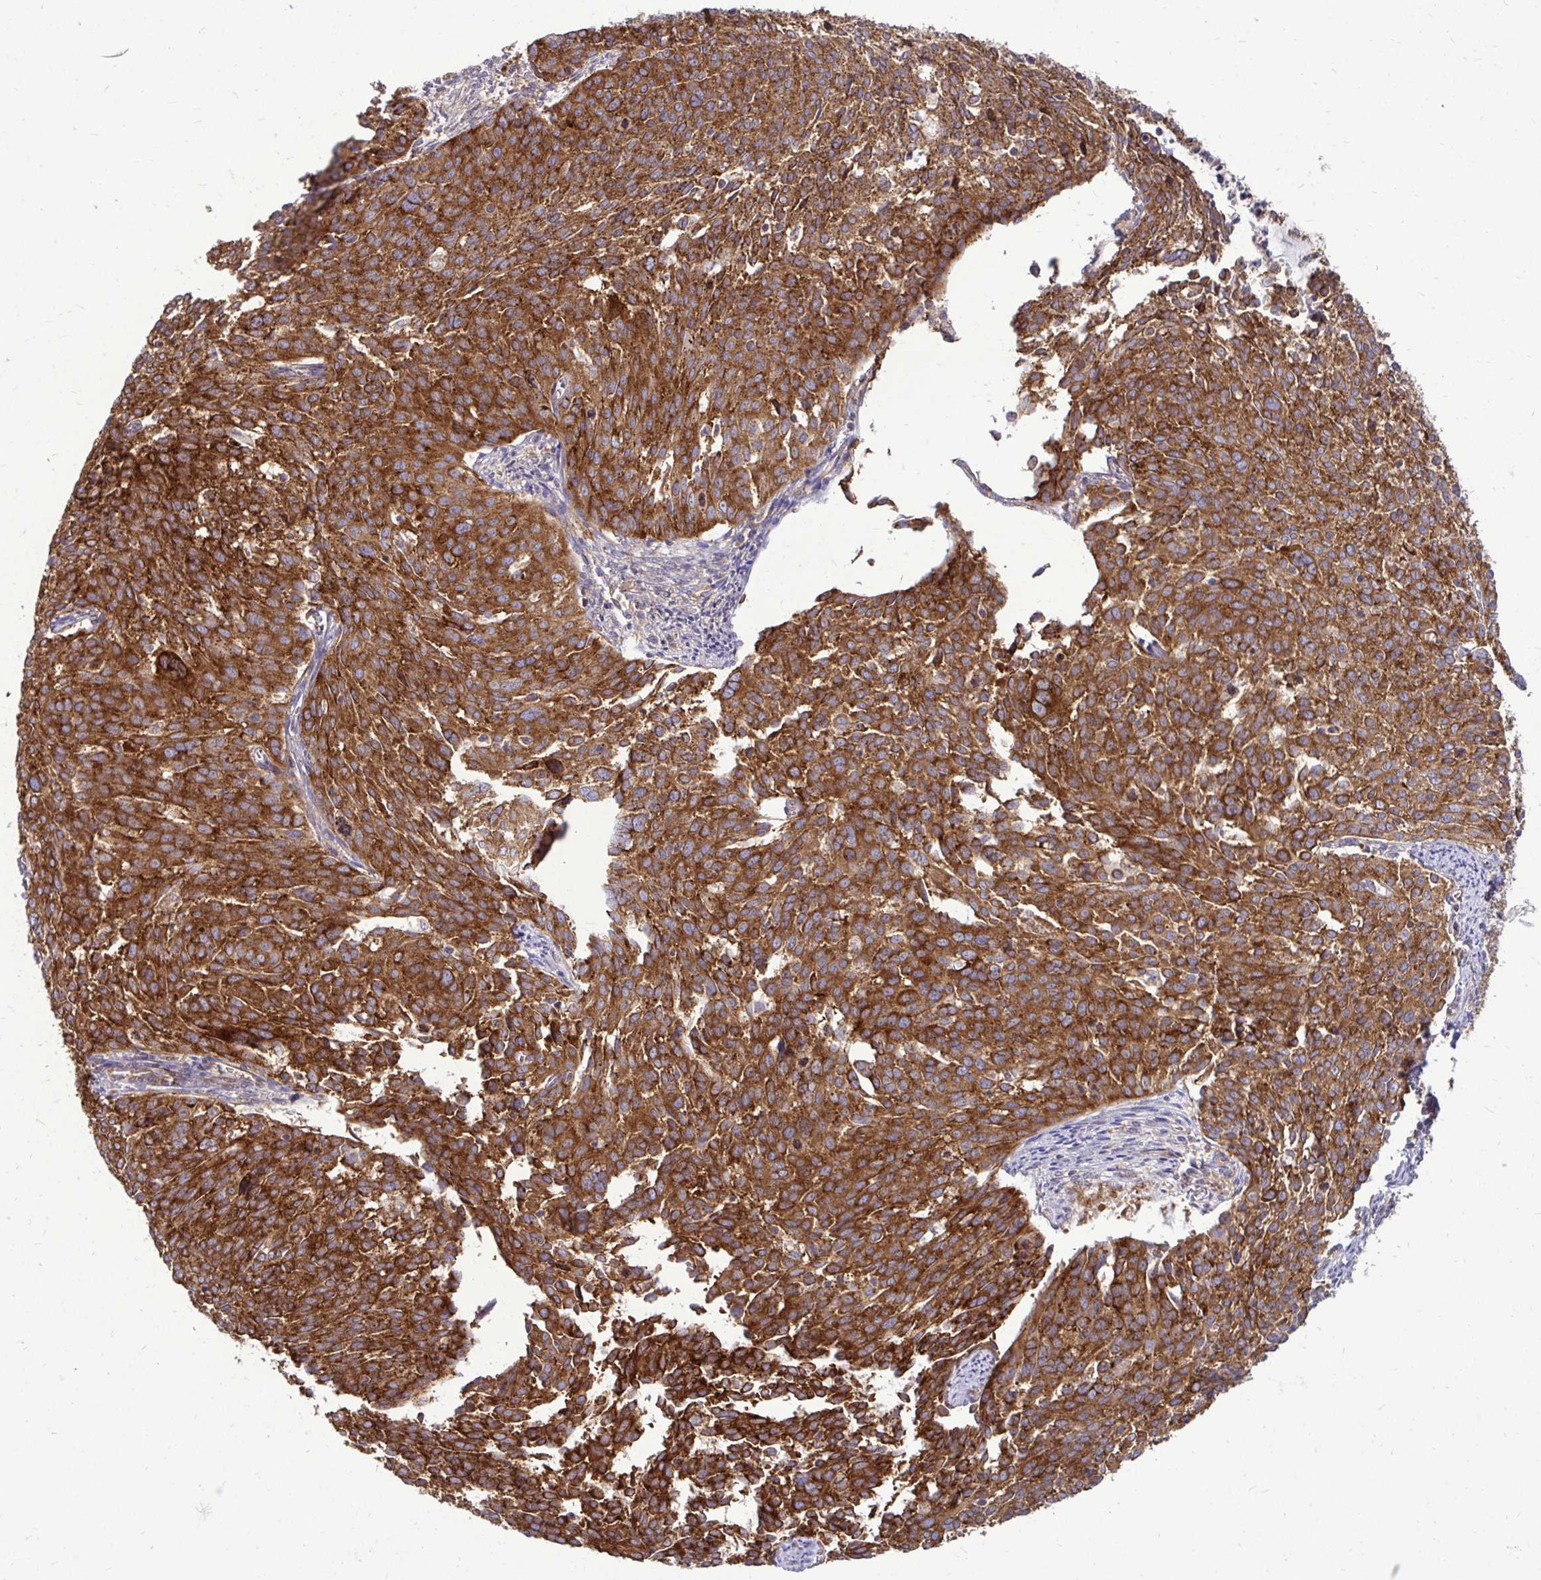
{"staining": {"intensity": "strong", "quantity": ">75%", "location": "cytoplasmic/membranous"}, "tissue": "cervical cancer", "cell_type": "Tumor cells", "image_type": "cancer", "snomed": [{"axis": "morphology", "description": "Squamous cell carcinoma, NOS"}, {"axis": "topography", "description": "Cervix"}], "caption": "Immunohistochemistry of cervical squamous cell carcinoma displays high levels of strong cytoplasmic/membranous staining in about >75% of tumor cells.", "gene": "FMR1", "patient": {"sex": "female", "age": 39}}